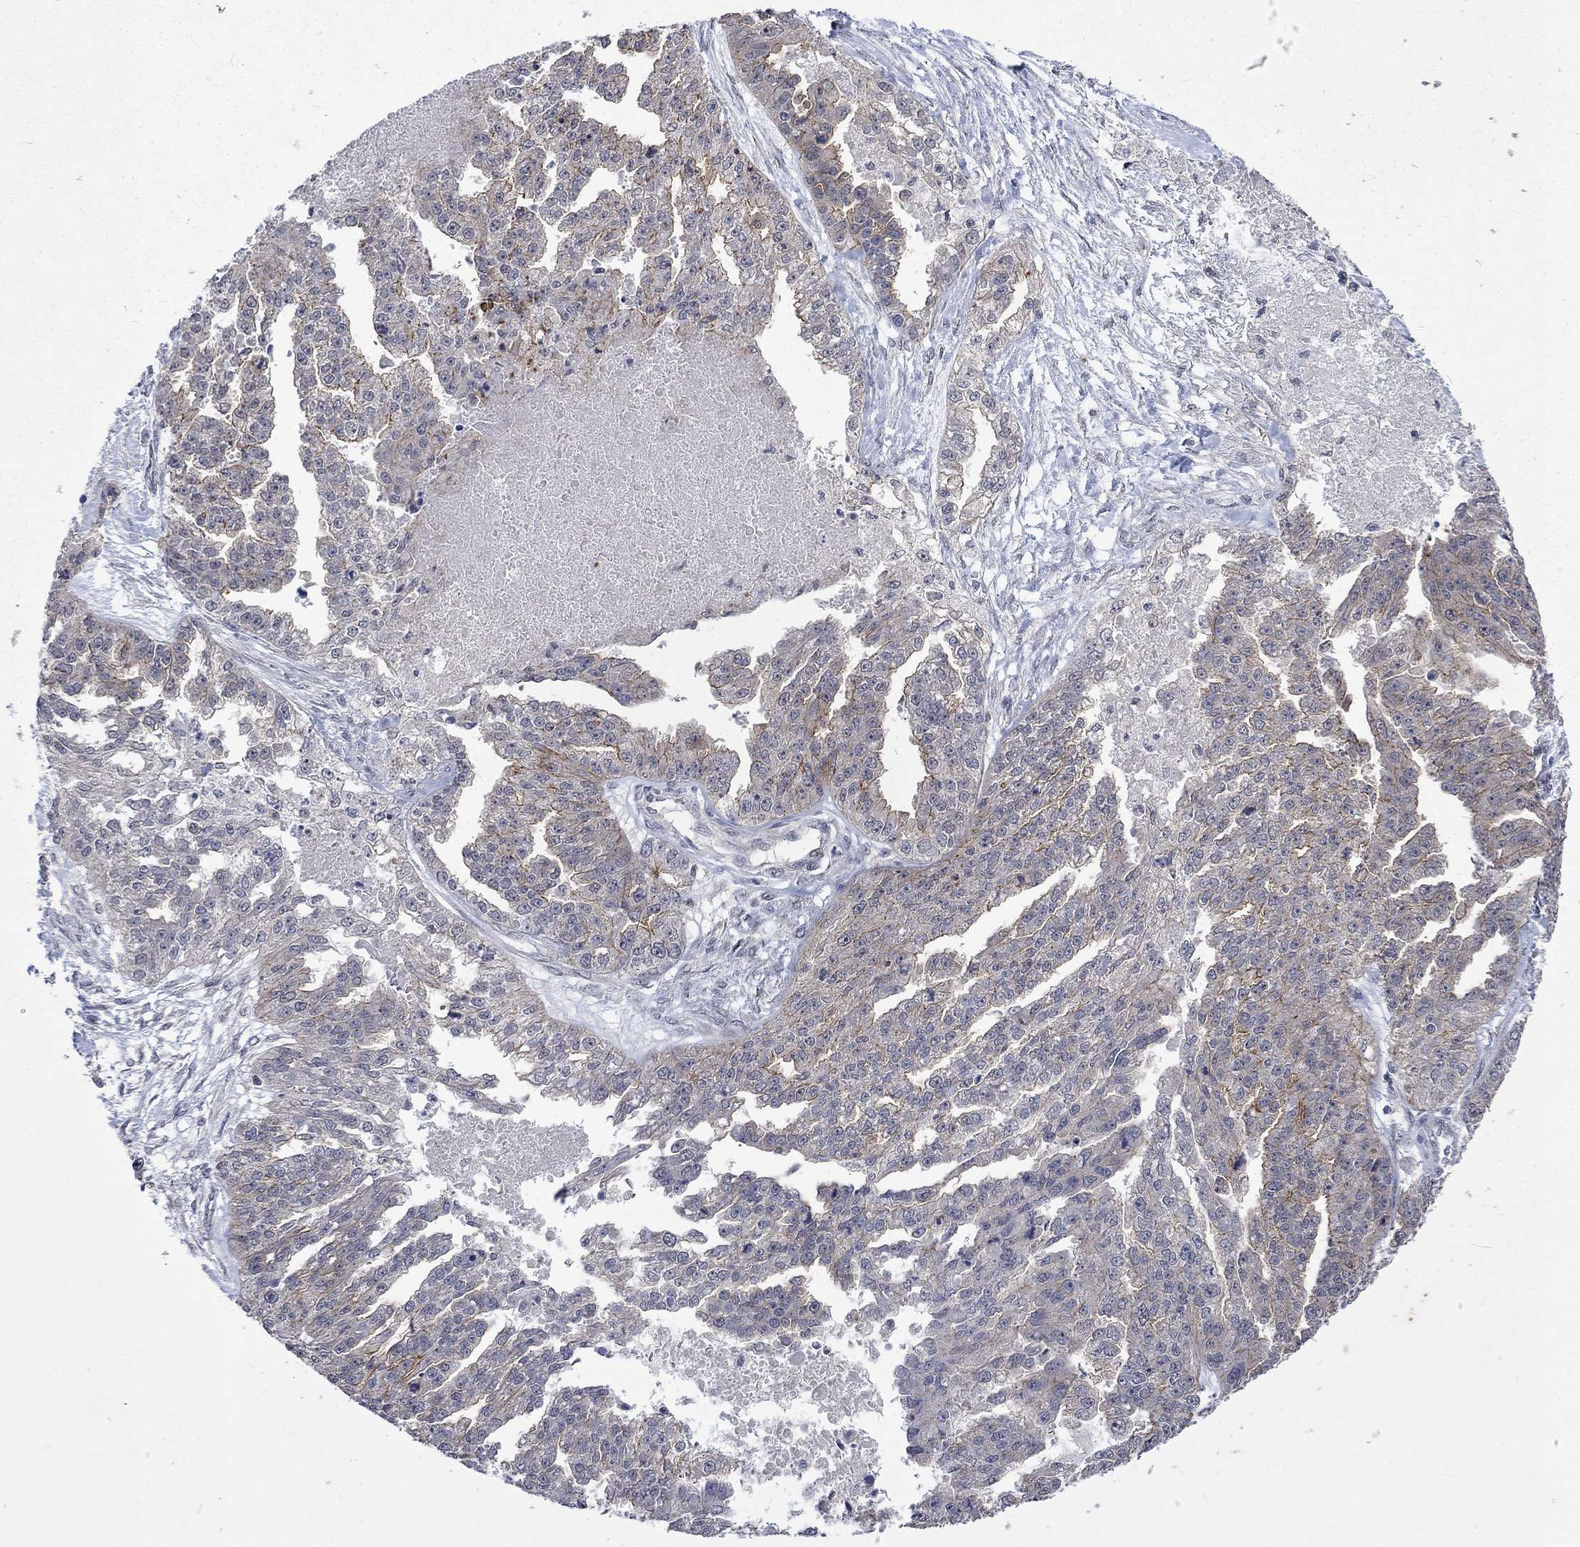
{"staining": {"intensity": "moderate", "quantity": "<25%", "location": "cytoplasmic/membranous"}, "tissue": "ovarian cancer", "cell_type": "Tumor cells", "image_type": "cancer", "snomed": [{"axis": "morphology", "description": "Cystadenocarcinoma, serous, NOS"}, {"axis": "topography", "description": "Ovary"}], "caption": "Protein staining by immunohistochemistry shows moderate cytoplasmic/membranous expression in about <25% of tumor cells in ovarian serous cystadenocarcinoma.", "gene": "PPP1R9A", "patient": {"sex": "female", "age": 58}}